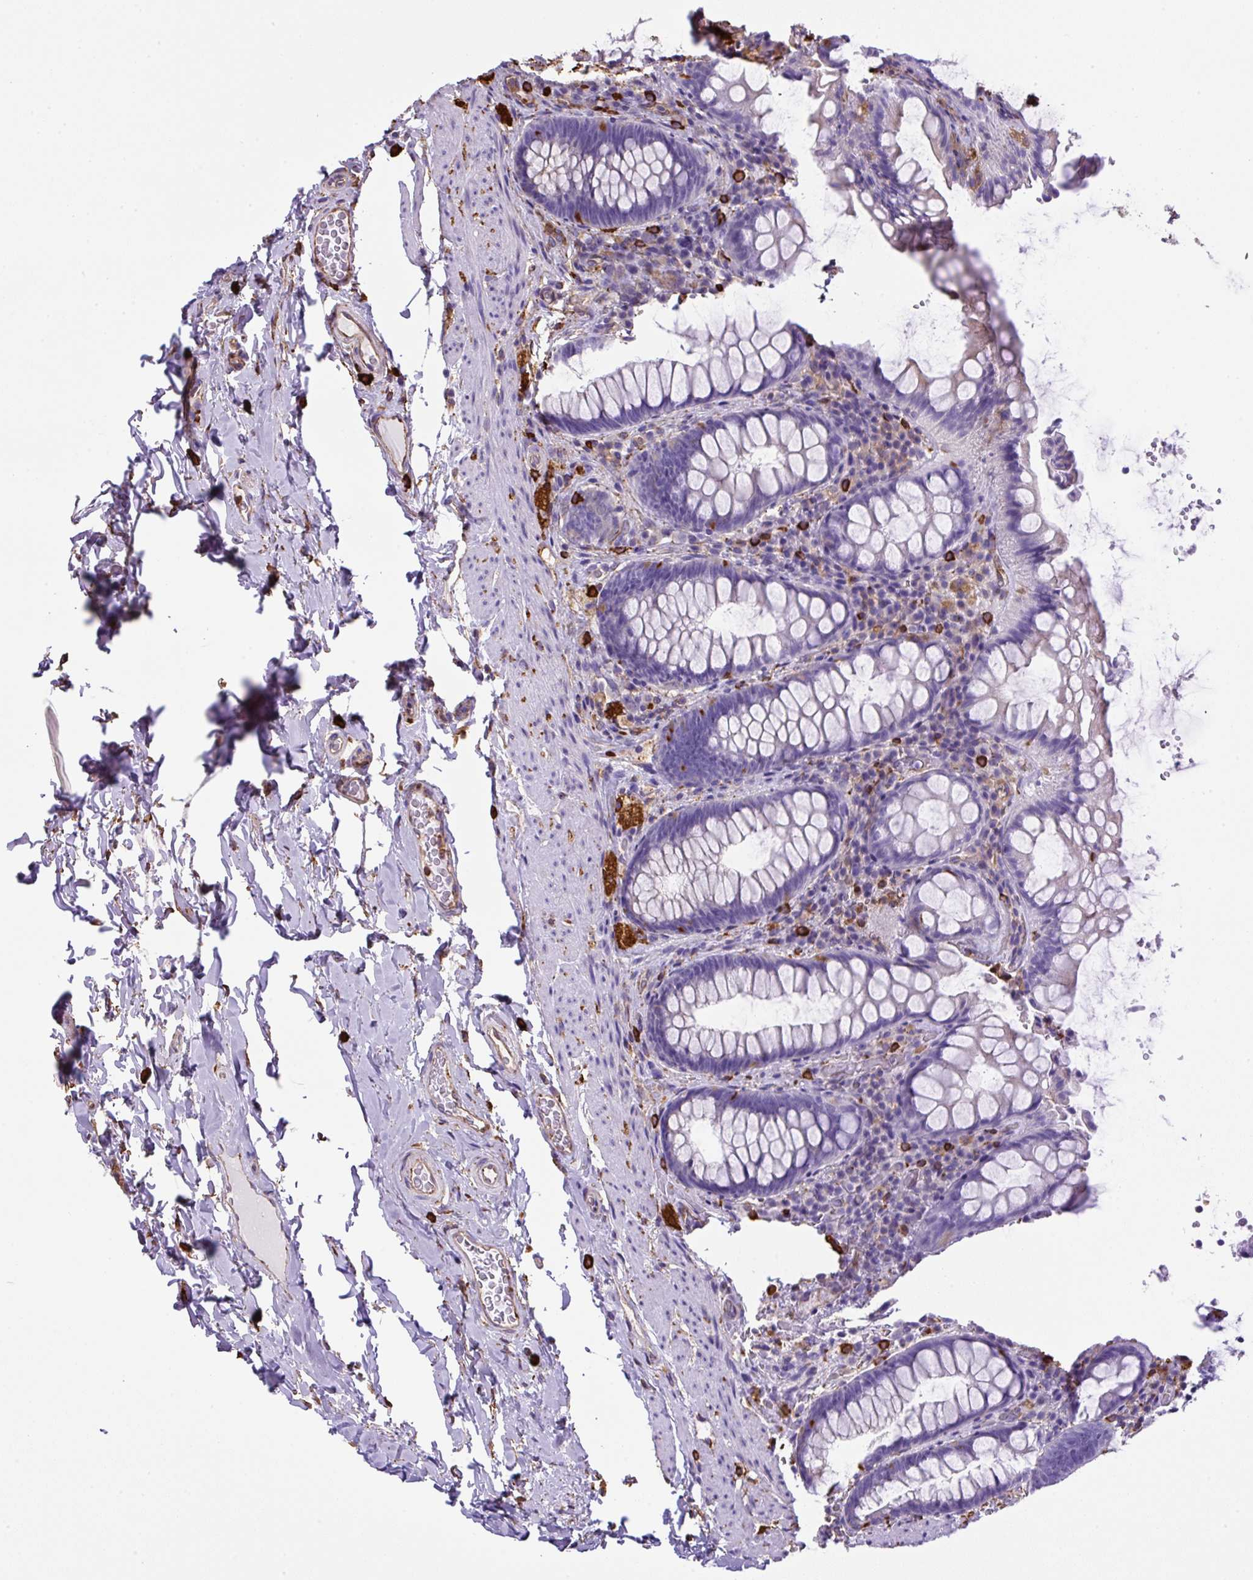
{"staining": {"intensity": "negative", "quantity": "none", "location": "none"}, "tissue": "rectum", "cell_type": "Glandular cells", "image_type": "normal", "snomed": [{"axis": "morphology", "description": "Normal tissue, NOS"}, {"axis": "topography", "description": "Rectum"}], "caption": "Benign rectum was stained to show a protein in brown. There is no significant staining in glandular cells.", "gene": "MAGEB5", "patient": {"sex": "female", "age": 69}}